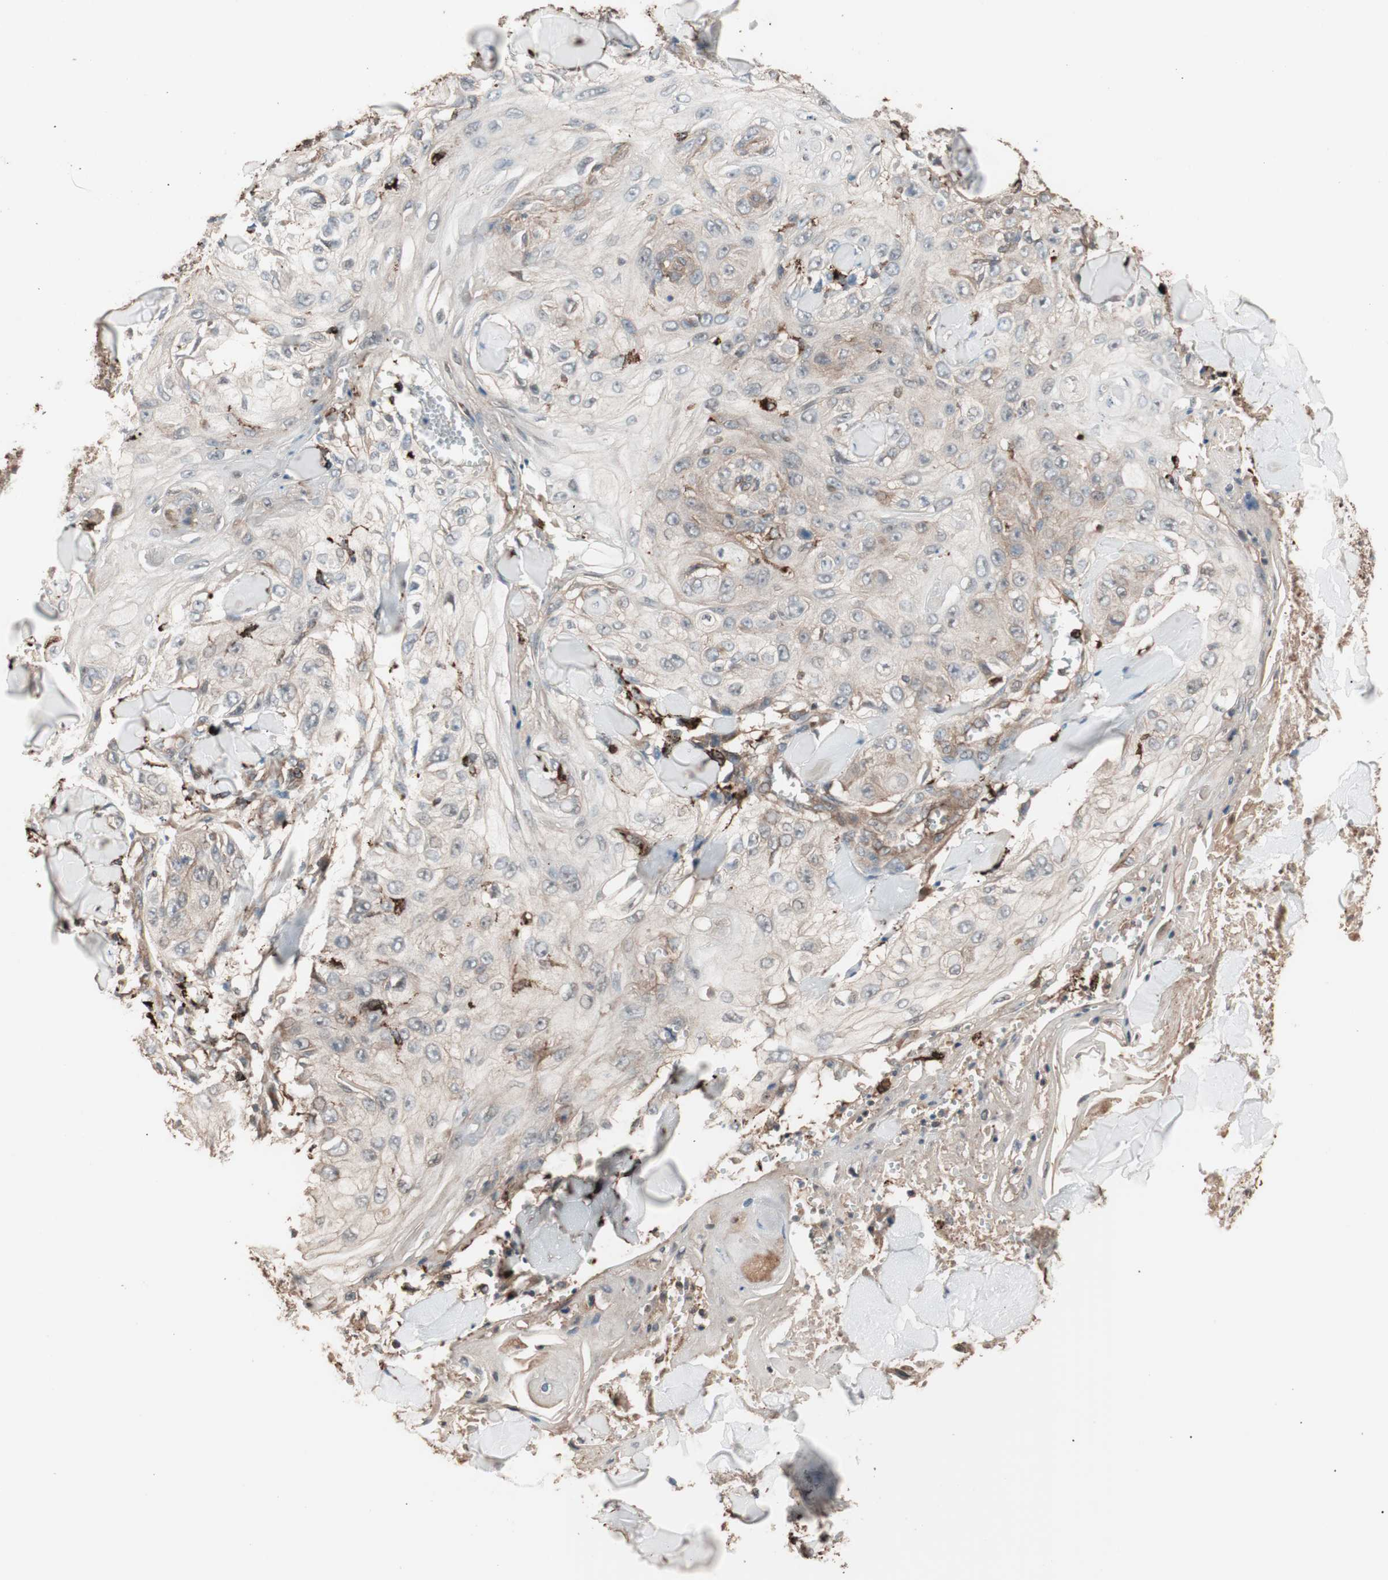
{"staining": {"intensity": "weak", "quantity": "25%-75%", "location": "cytoplasmic/membranous"}, "tissue": "skin cancer", "cell_type": "Tumor cells", "image_type": "cancer", "snomed": [{"axis": "morphology", "description": "Squamous cell carcinoma, NOS"}, {"axis": "topography", "description": "Skin"}], "caption": "Protein expression analysis of human squamous cell carcinoma (skin) reveals weak cytoplasmic/membranous expression in approximately 25%-75% of tumor cells. Nuclei are stained in blue.", "gene": "CCT3", "patient": {"sex": "male", "age": 86}}